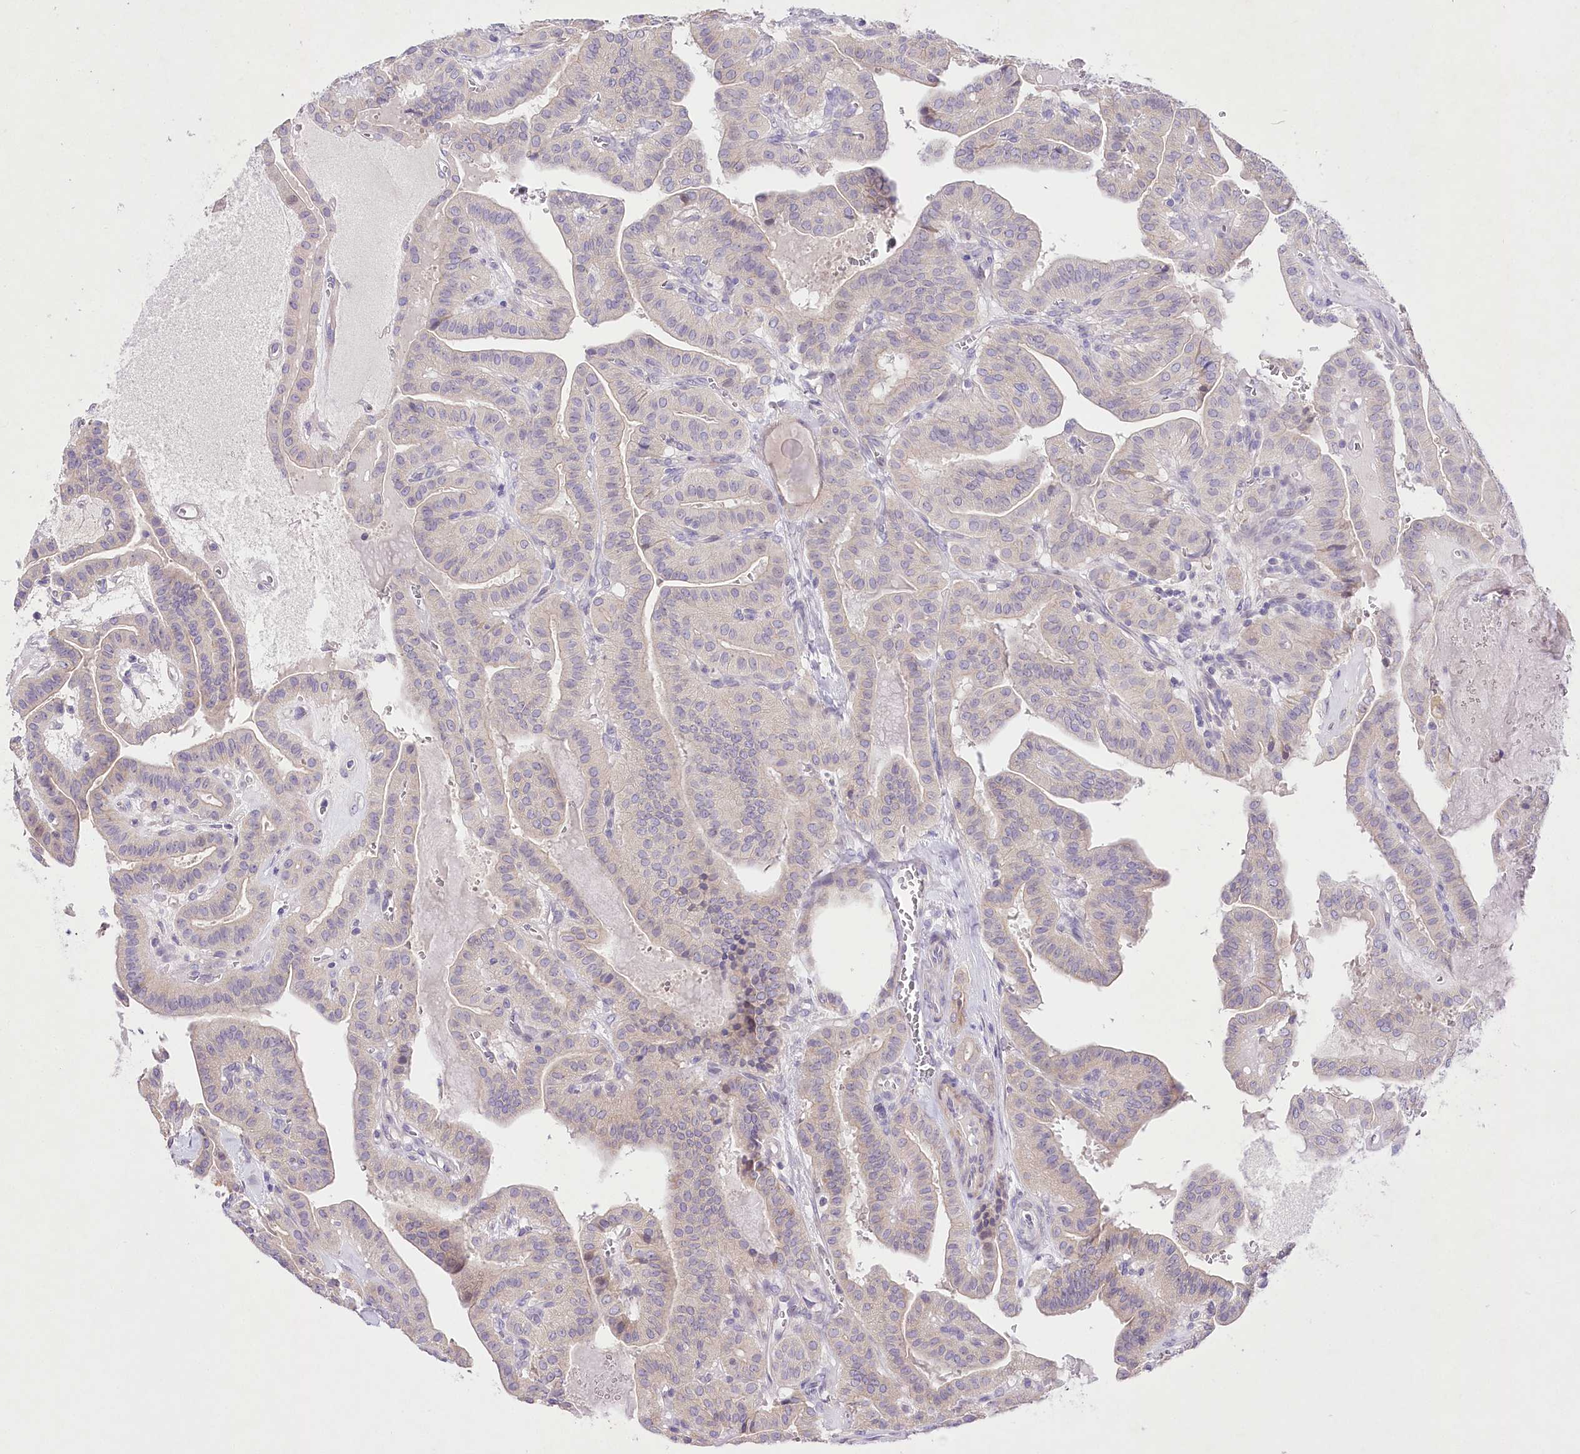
{"staining": {"intensity": "negative", "quantity": "none", "location": "none"}, "tissue": "thyroid cancer", "cell_type": "Tumor cells", "image_type": "cancer", "snomed": [{"axis": "morphology", "description": "Papillary adenocarcinoma, NOS"}, {"axis": "topography", "description": "Thyroid gland"}], "caption": "Photomicrograph shows no protein staining in tumor cells of papillary adenocarcinoma (thyroid) tissue.", "gene": "LRRC14B", "patient": {"sex": "male", "age": 52}}